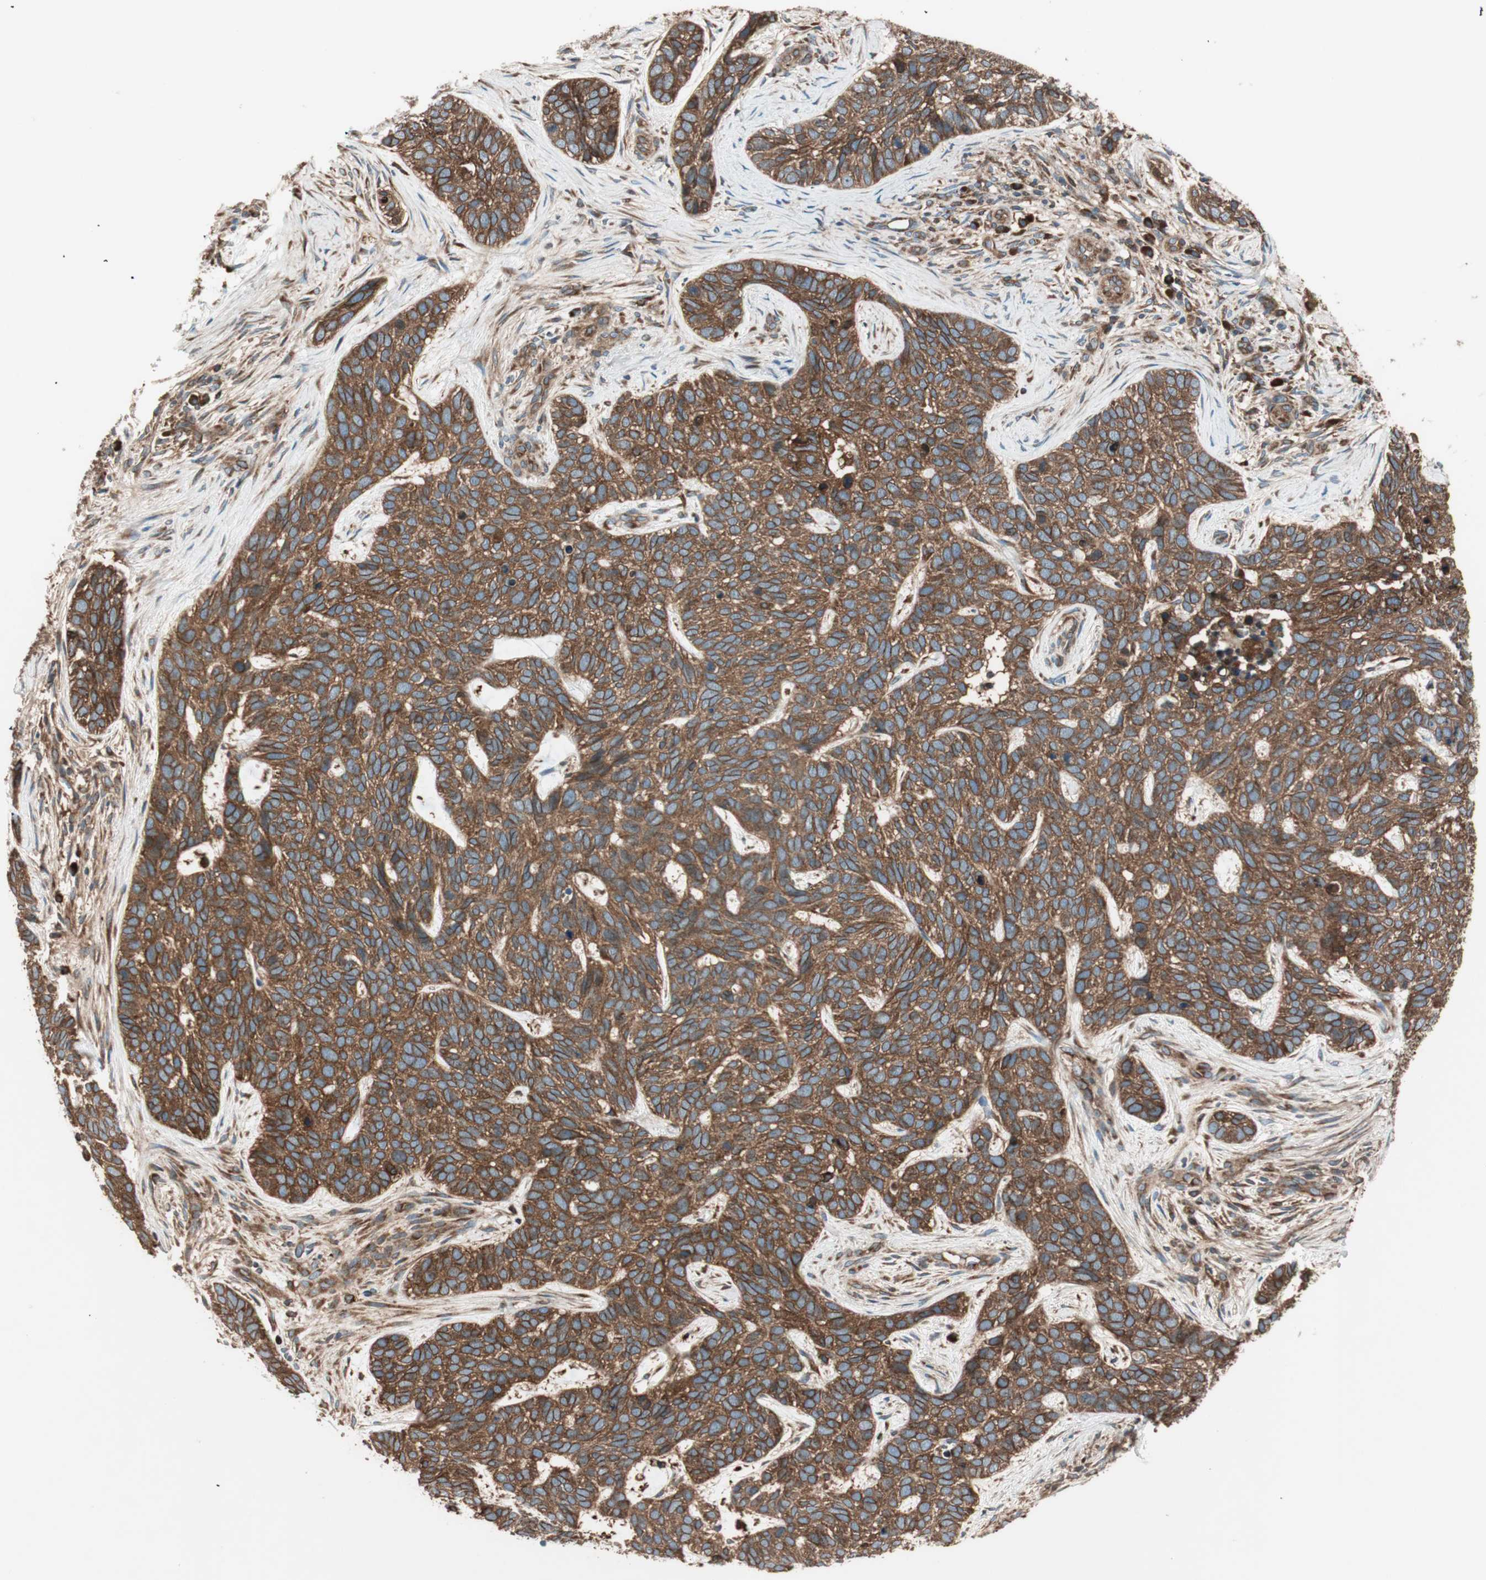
{"staining": {"intensity": "strong", "quantity": ">75%", "location": "cytoplasmic/membranous"}, "tissue": "skin cancer", "cell_type": "Tumor cells", "image_type": "cancer", "snomed": [{"axis": "morphology", "description": "Basal cell carcinoma"}, {"axis": "topography", "description": "Skin"}], "caption": "High-magnification brightfield microscopy of skin cancer stained with DAB (brown) and counterstained with hematoxylin (blue). tumor cells exhibit strong cytoplasmic/membranous positivity is seen in approximately>75% of cells. Ihc stains the protein in brown and the nuclei are stained blue.", "gene": "RAB5A", "patient": {"sex": "male", "age": 87}}